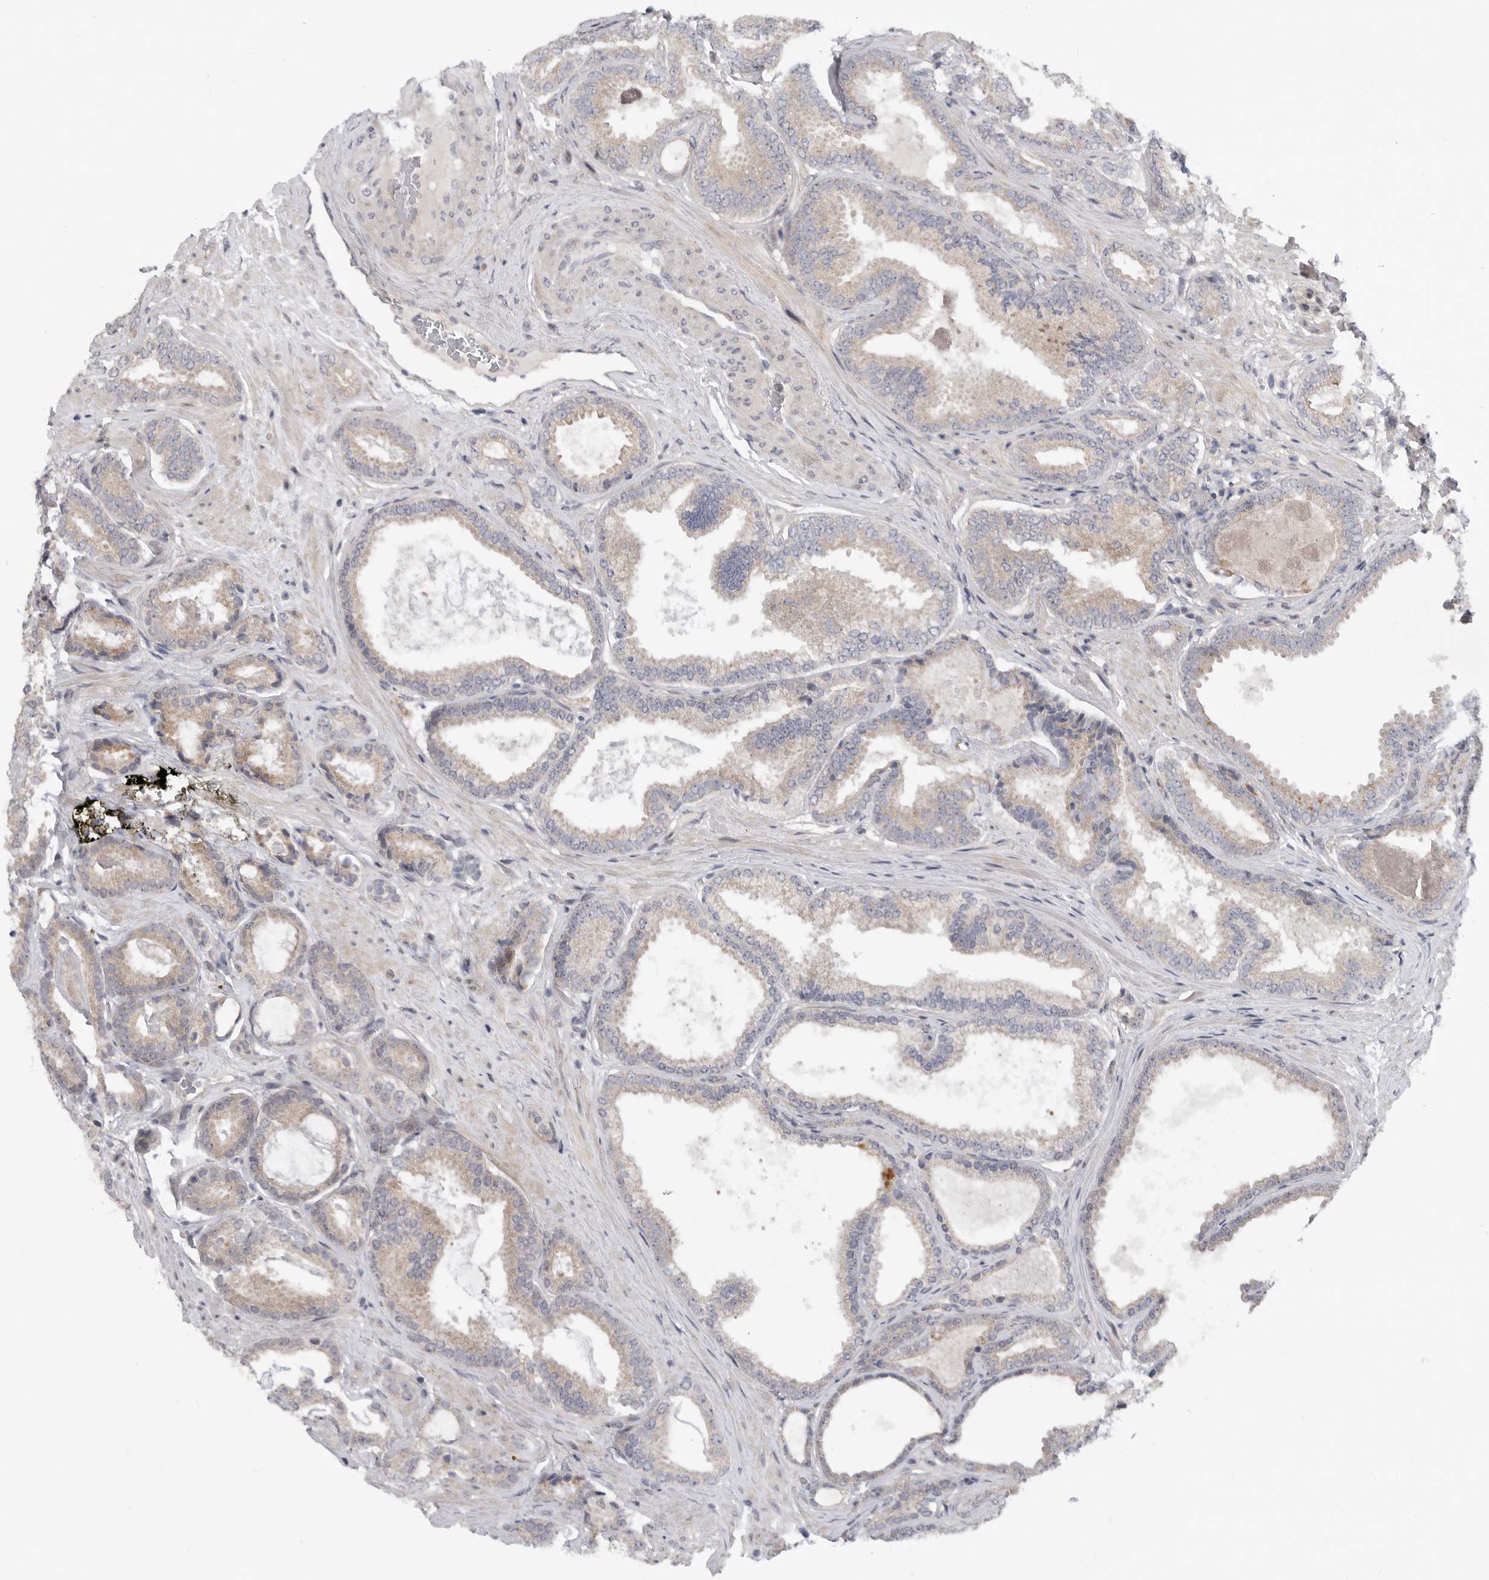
{"staining": {"intensity": "weak", "quantity": "25%-75%", "location": "cytoplasmic/membranous"}, "tissue": "prostate cancer", "cell_type": "Tumor cells", "image_type": "cancer", "snomed": [{"axis": "morphology", "description": "Adenocarcinoma, Low grade"}, {"axis": "topography", "description": "Prostate"}], "caption": "The micrograph reveals immunohistochemical staining of prostate cancer (low-grade adenocarcinoma). There is weak cytoplasmic/membranous expression is present in approximately 25%-75% of tumor cells.", "gene": "FBXO43", "patient": {"sex": "male", "age": 71}}